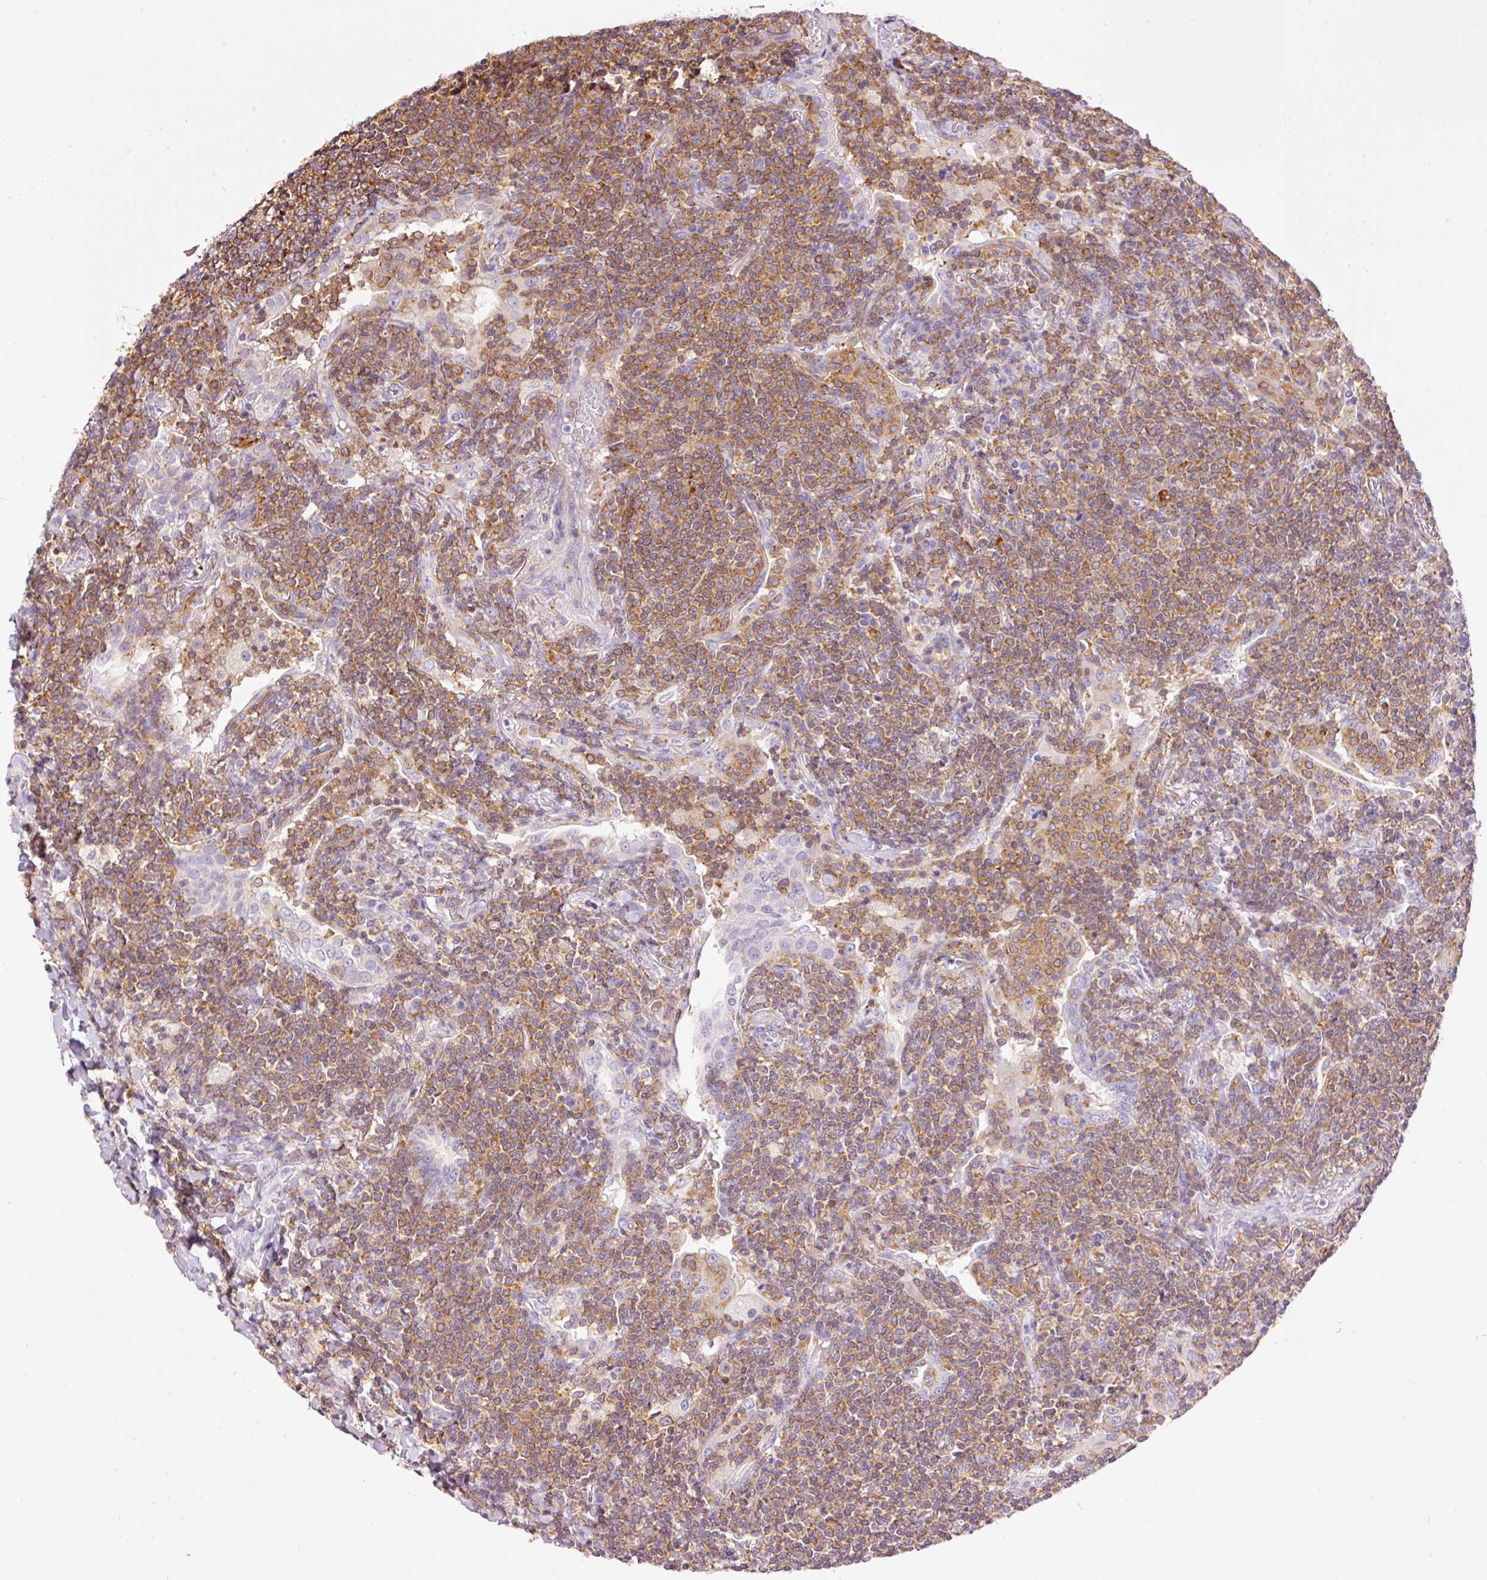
{"staining": {"intensity": "moderate", "quantity": ">75%", "location": "cytoplasmic/membranous"}, "tissue": "lymphoma", "cell_type": "Tumor cells", "image_type": "cancer", "snomed": [{"axis": "morphology", "description": "Malignant lymphoma, non-Hodgkin's type, Low grade"}, {"axis": "topography", "description": "Lung"}], "caption": "High-power microscopy captured an IHC micrograph of low-grade malignant lymphoma, non-Hodgkin's type, revealing moderate cytoplasmic/membranous staining in about >75% of tumor cells. (DAB (3,3'-diaminobenzidine) IHC, brown staining for protein, blue staining for nuclei).", "gene": "DOK6", "patient": {"sex": "female", "age": 71}}